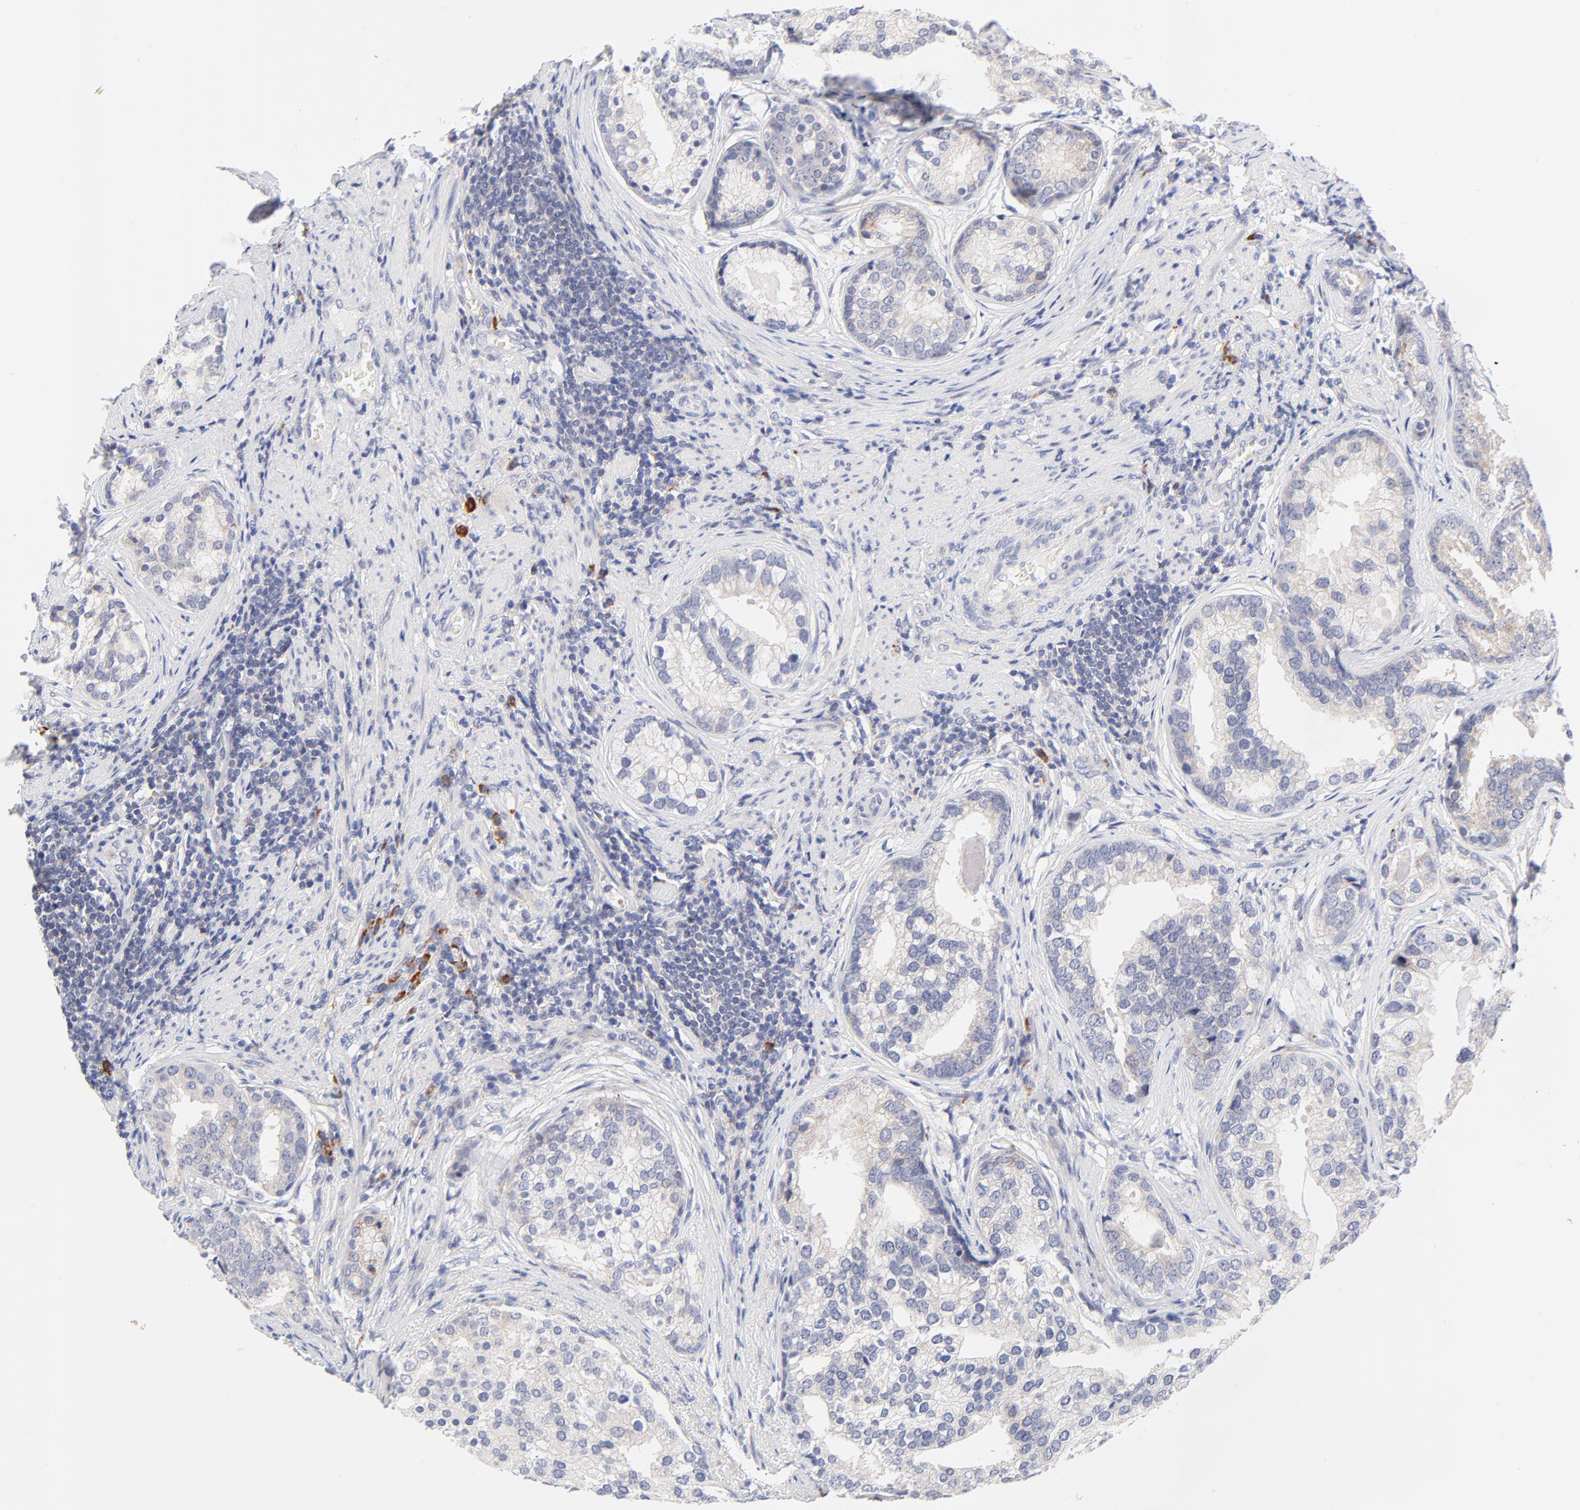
{"staining": {"intensity": "negative", "quantity": "none", "location": "none"}, "tissue": "prostate cancer", "cell_type": "Tumor cells", "image_type": "cancer", "snomed": [{"axis": "morphology", "description": "Adenocarcinoma, Low grade"}, {"axis": "topography", "description": "Prostate"}], "caption": "This image is of prostate cancer (adenocarcinoma (low-grade)) stained with immunohistochemistry (IHC) to label a protein in brown with the nuclei are counter-stained blue. There is no positivity in tumor cells.", "gene": "AFF2", "patient": {"sex": "male", "age": 71}}